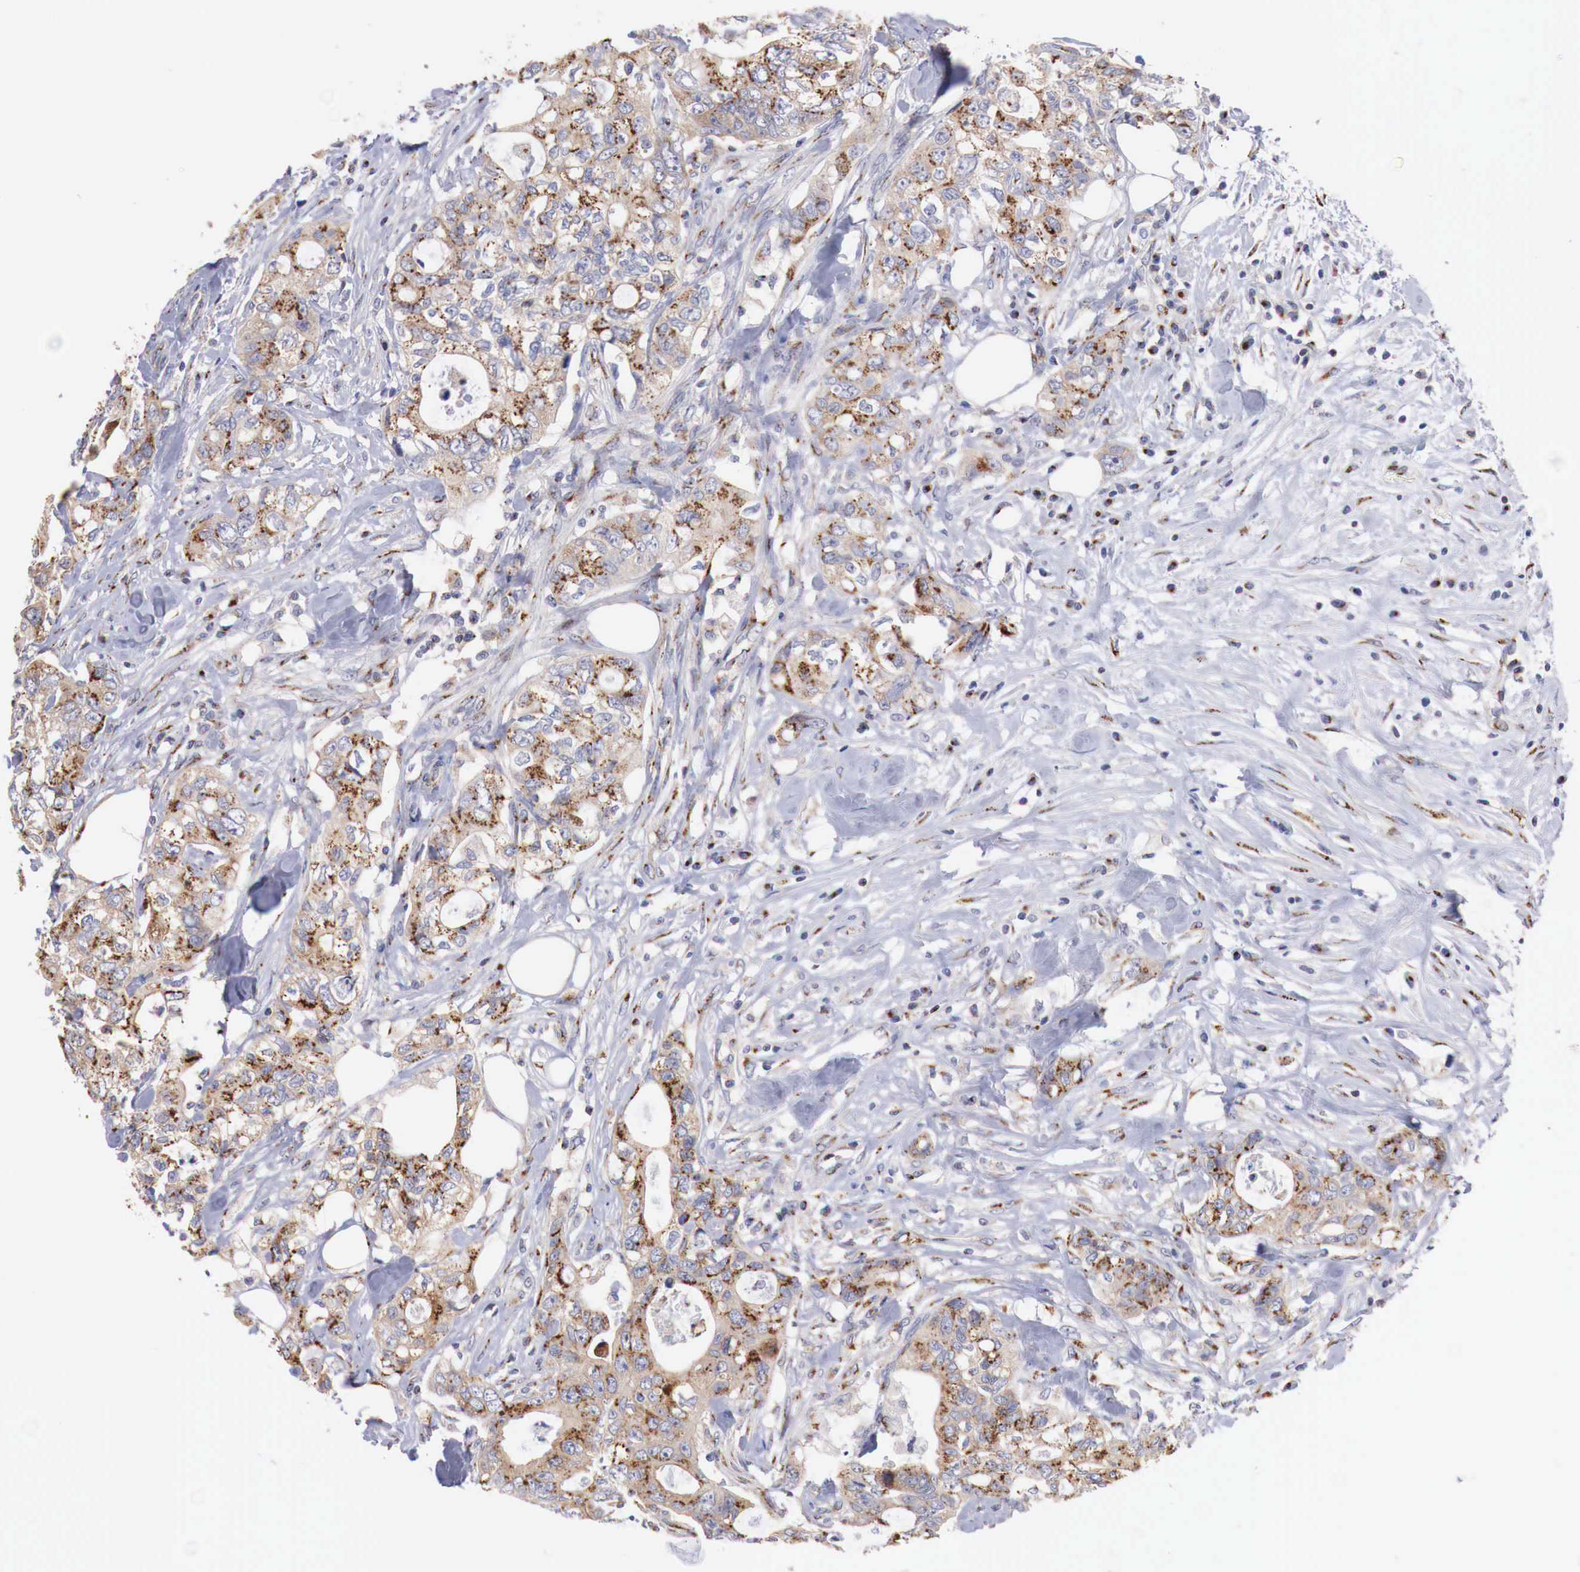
{"staining": {"intensity": "moderate", "quantity": ">75%", "location": "cytoplasmic/membranous"}, "tissue": "colorectal cancer", "cell_type": "Tumor cells", "image_type": "cancer", "snomed": [{"axis": "morphology", "description": "Adenocarcinoma, NOS"}, {"axis": "topography", "description": "Rectum"}], "caption": "Immunohistochemistry (IHC) histopathology image of human colorectal adenocarcinoma stained for a protein (brown), which reveals medium levels of moderate cytoplasmic/membranous staining in approximately >75% of tumor cells.", "gene": "SYAP1", "patient": {"sex": "female", "age": 57}}